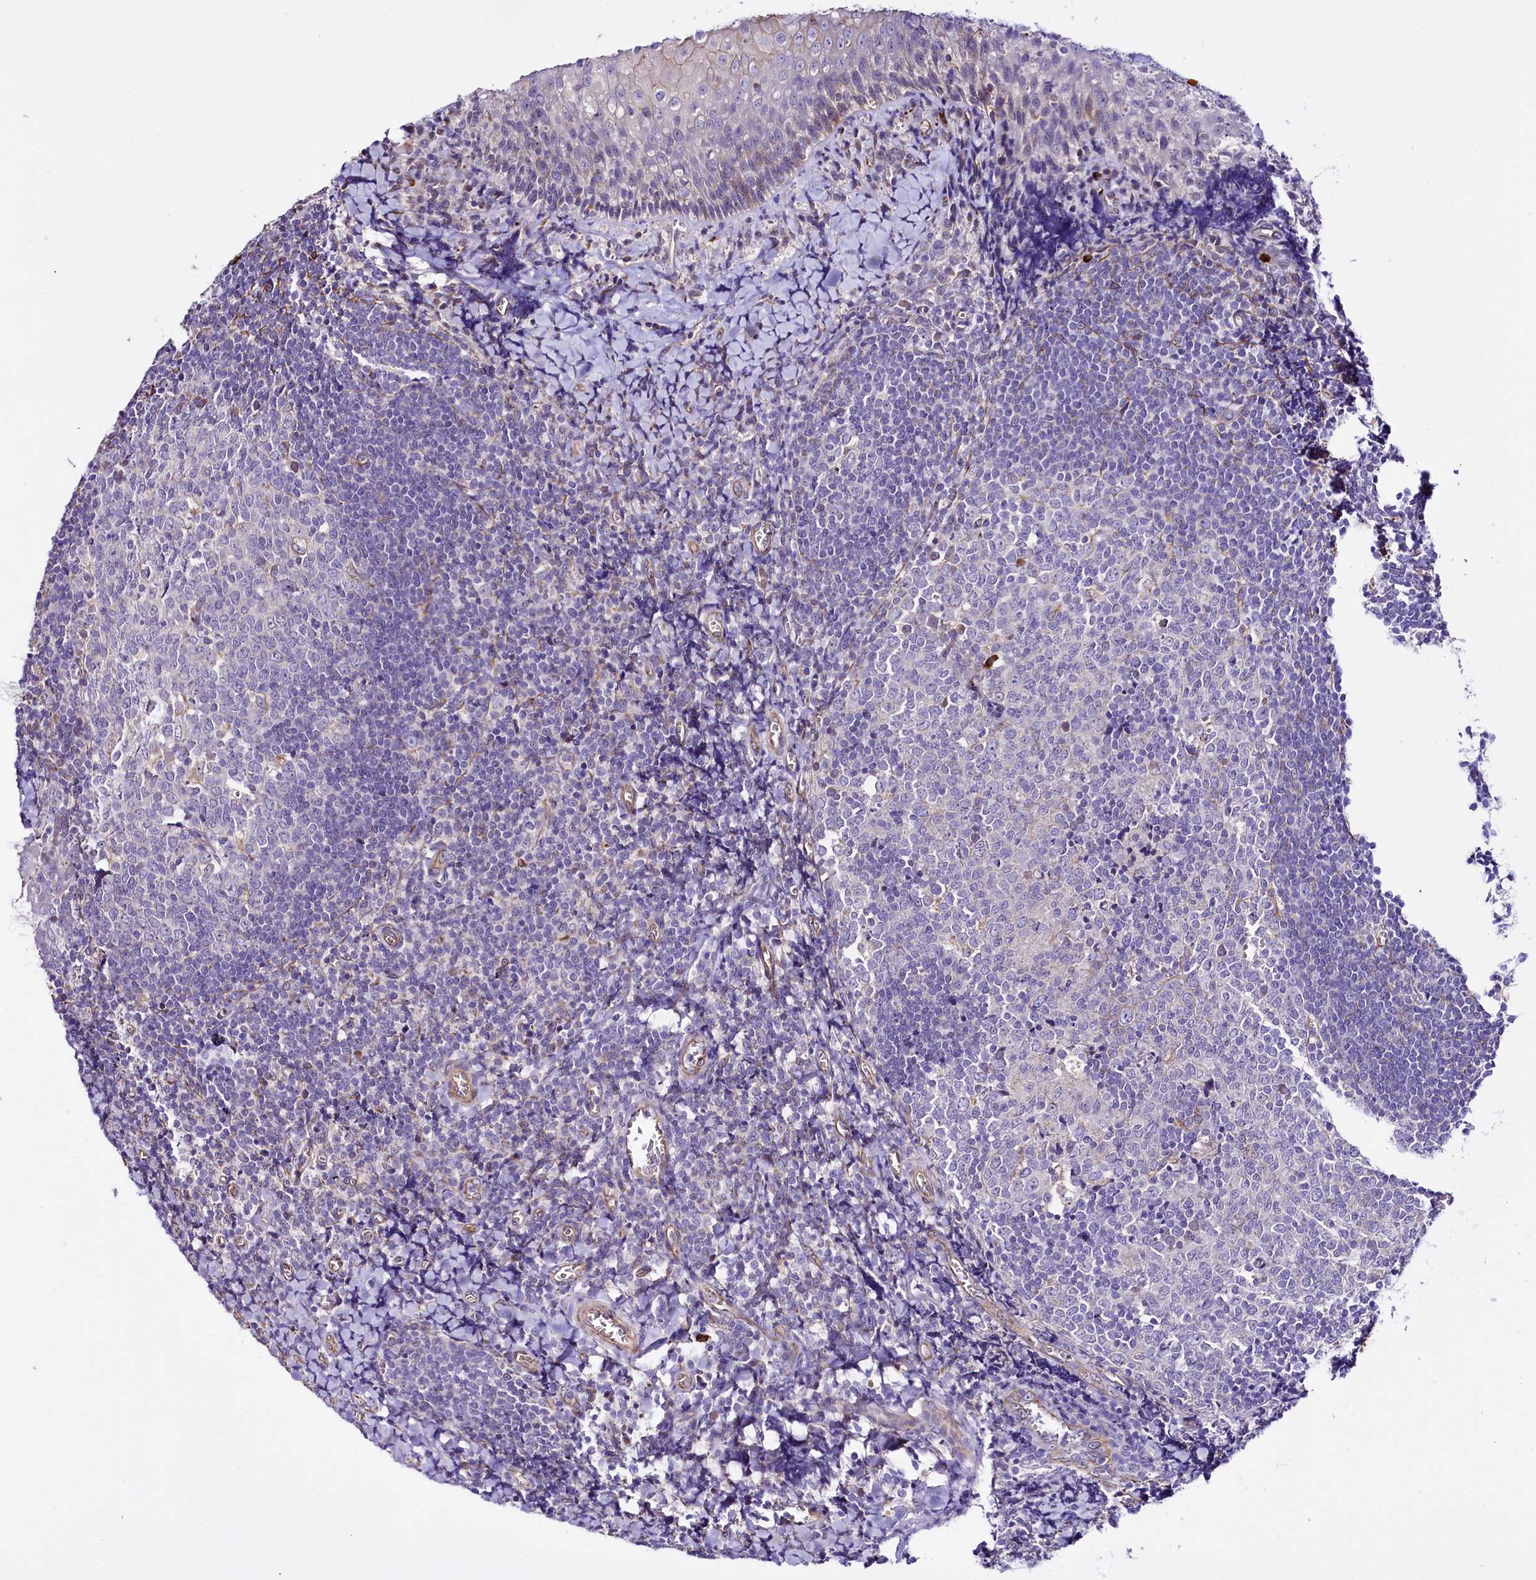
{"staining": {"intensity": "negative", "quantity": "none", "location": "none"}, "tissue": "tonsil", "cell_type": "Germinal center cells", "image_type": "normal", "snomed": [{"axis": "morphology", "description": "Normal tissue, NOS"}, {"axis": "topography", "description": "Tonsil"}], "caption": "IHC of unremarkable tonsil shows no staining in germinal center cells.", "gene": "SLC7A1", "patient": {"sex": "male", "age": 27}}